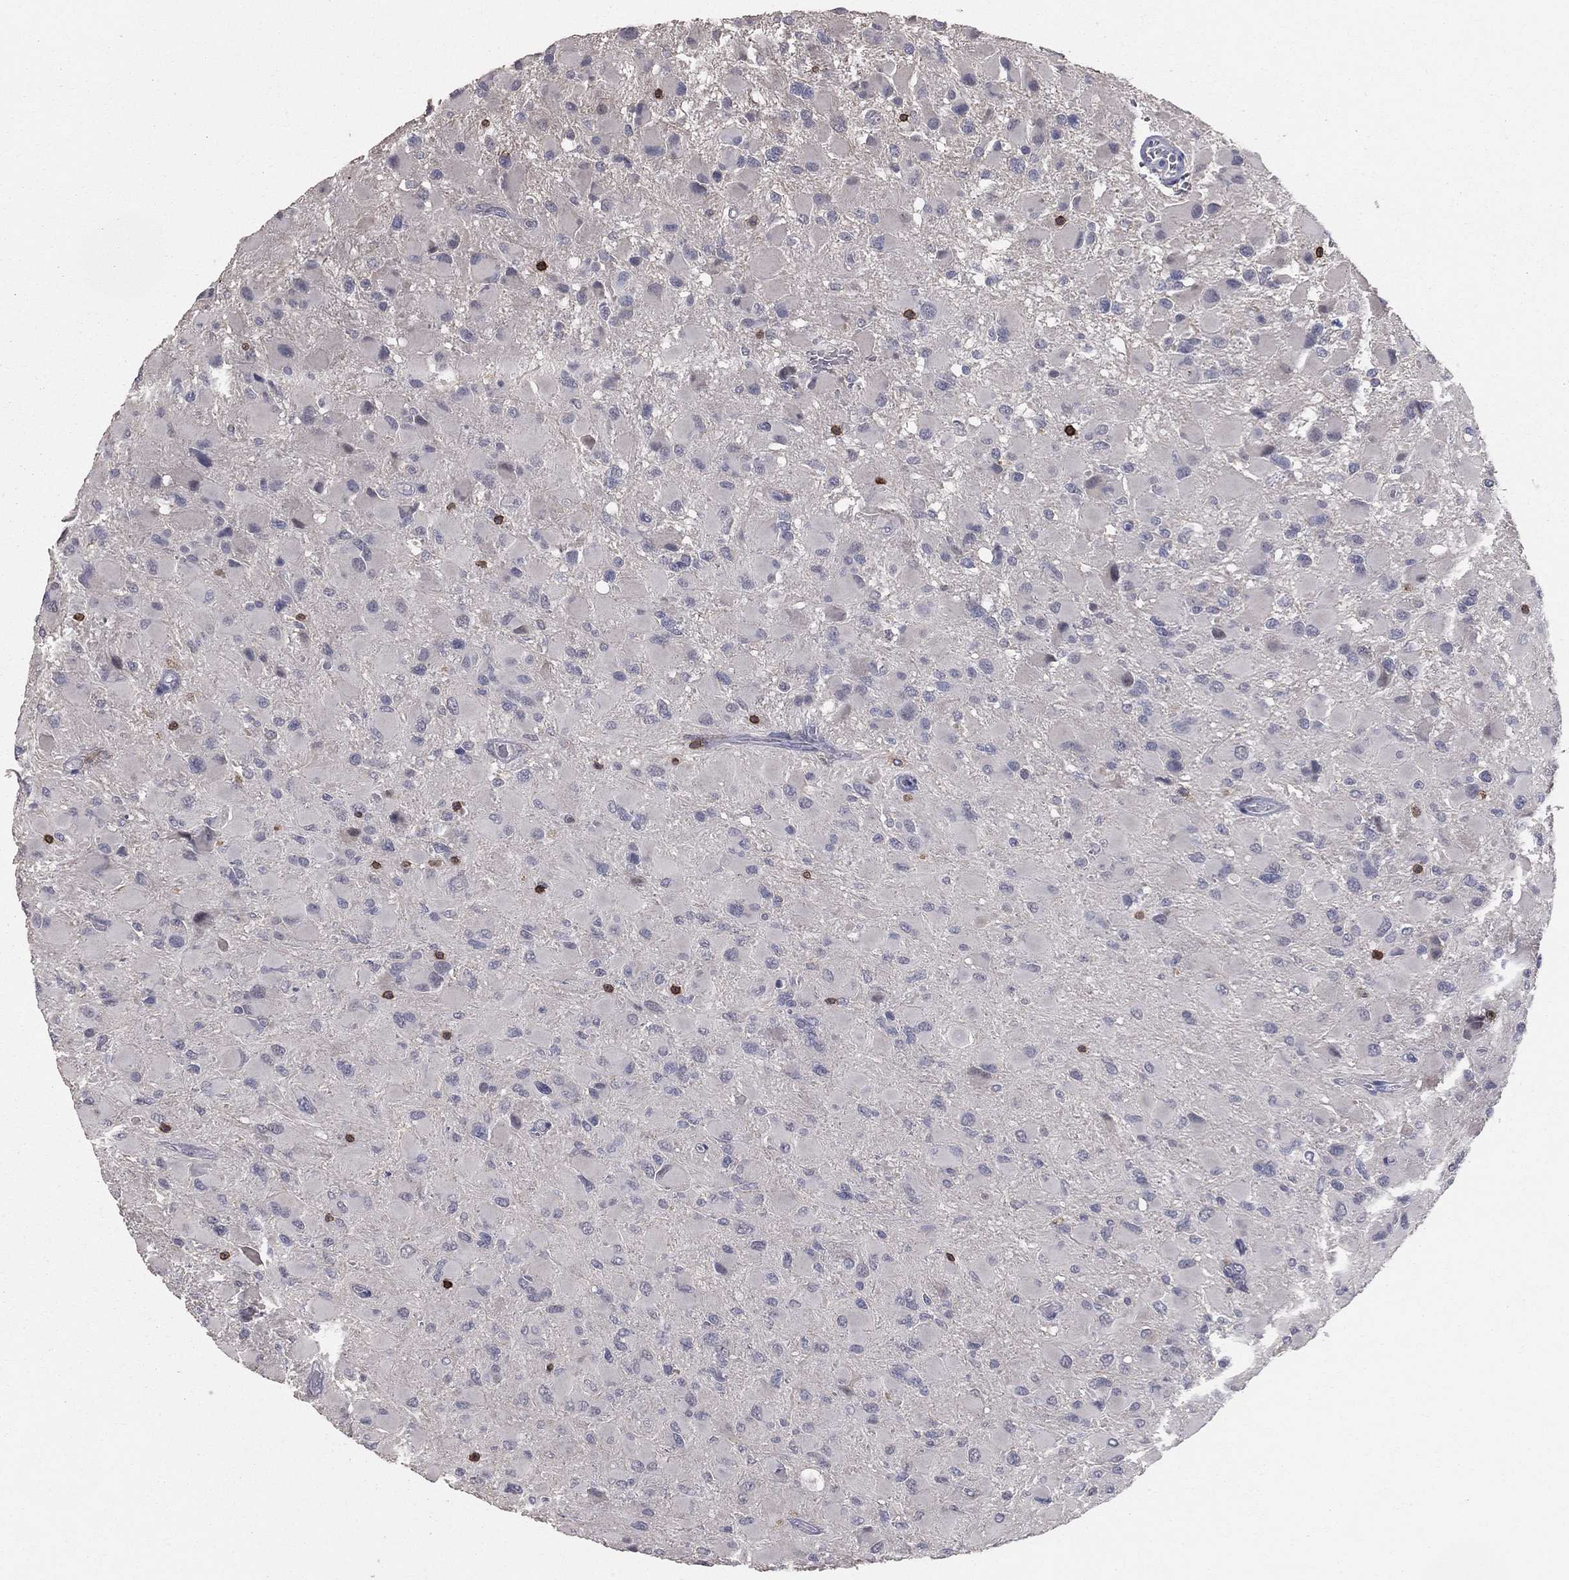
{"staining": {"intensity": "negative", "quantity": "none", "location": "none"}, "tissue": "glioma", "cell_type": "Tumor cells", "image_type": "cancer", "snomed": [{"axis": "morphology", "description": "Glioma, malignant, High grade"}, {"axis": "topography", "description": "Cerebral cortex"}], "caption": "This histopathology image is of glioma stained with immunohistochemistry (IHC) to label a protein in brown with the nuclei are counter-stained blue. There is no positivity in tumor cells.", "gene": "PSTPIP1", "patient": {"sex": "female", "age": 36}}